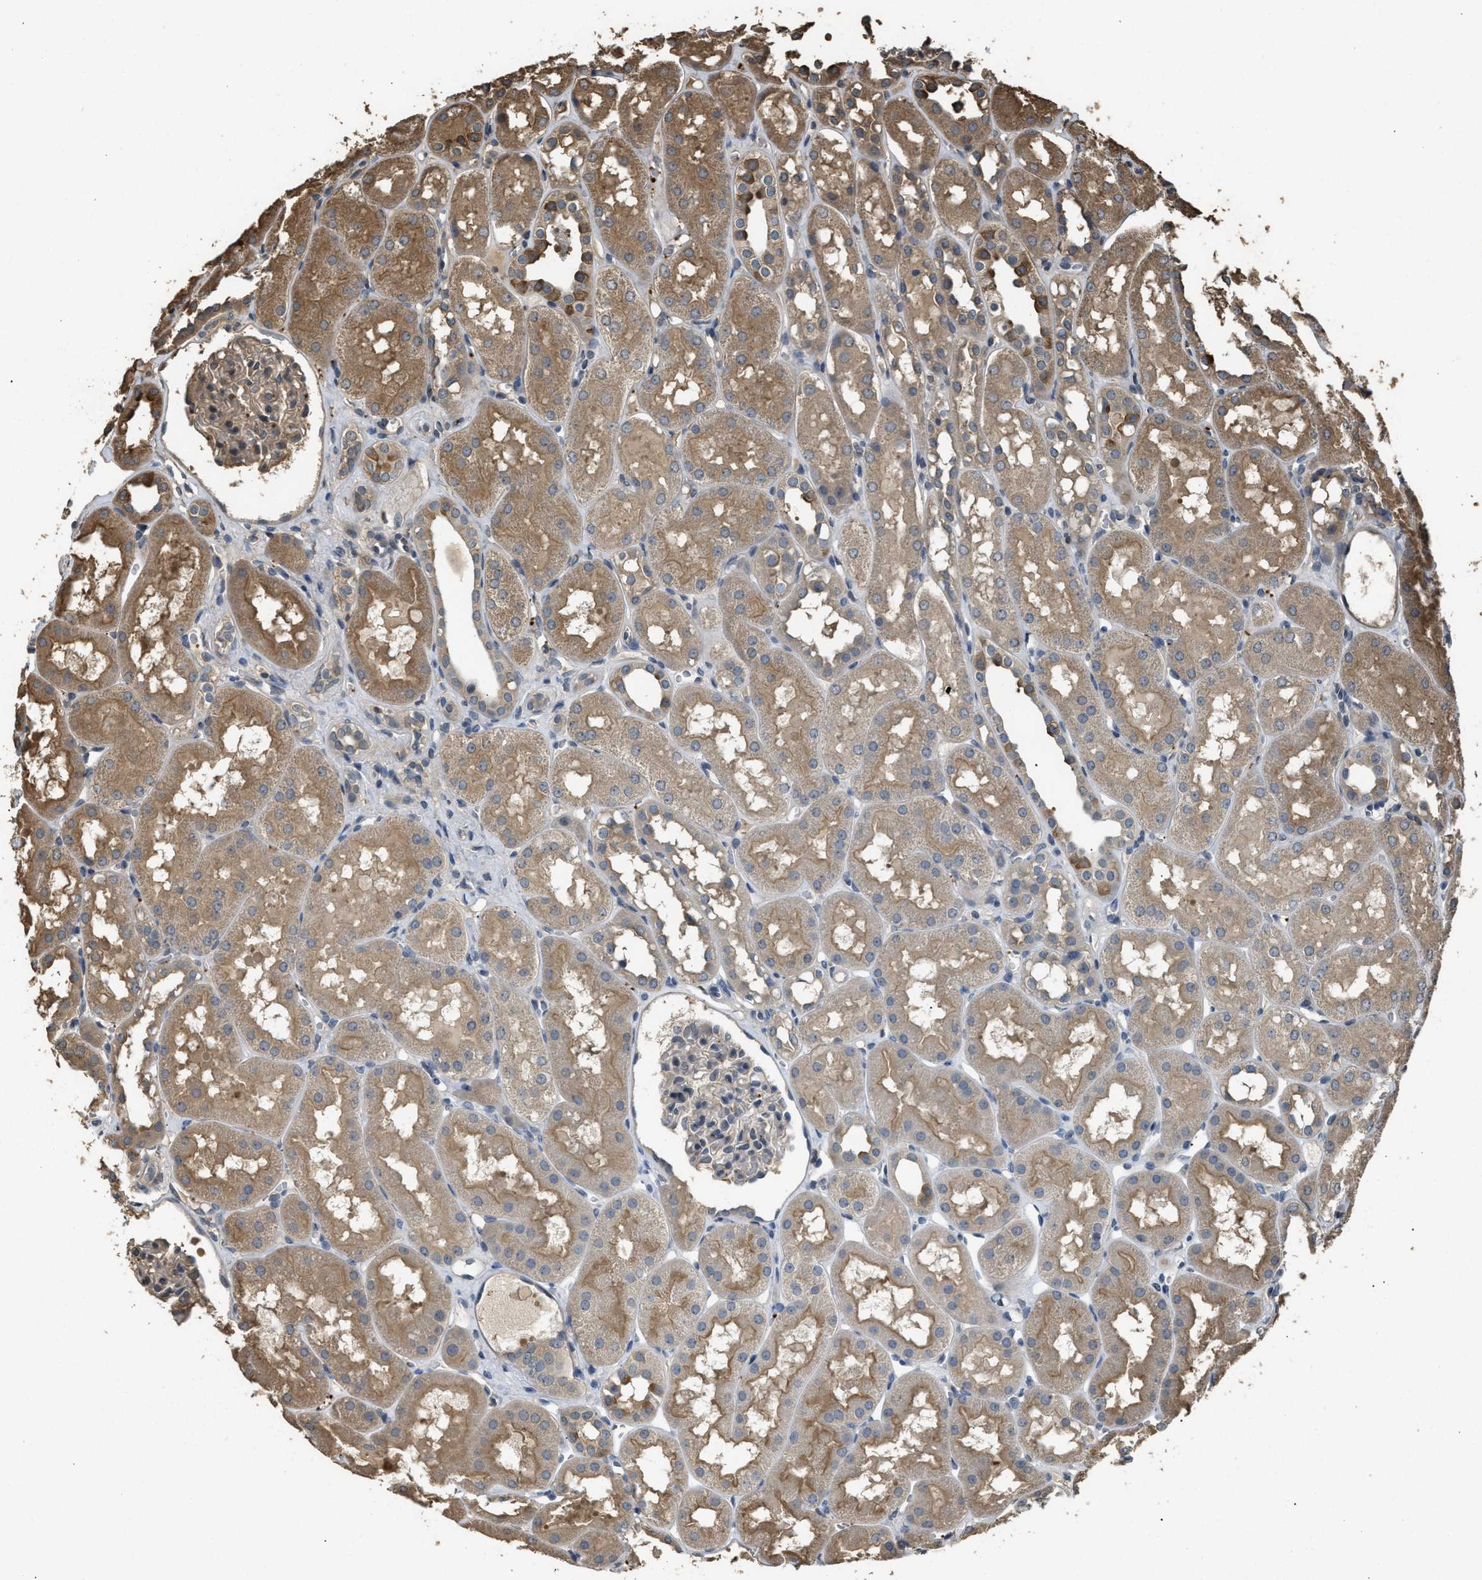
{"staining": {"intensity": "weak", "quantity": "25%-75%", "location": "cytoplasmic/membranous"}, "tissue": "kidney", "cell_type": "Cells in glomeruli", "image_type": "normal", "snomed": [{"axis": "morphology", "description": "Normal tissue, NOS"}, {"axis": "topography", "description": "Kidney"}, {"axis": "topography", "description": "Urinary bladder"}], "caption": "The immunohistochemical stain highlights weak cytoplasmic/membranous positivity in cells in glomeruli of normal kidney.", "gene": "ARHGDIA", "patient": {"sex": "male", "age": 16}}